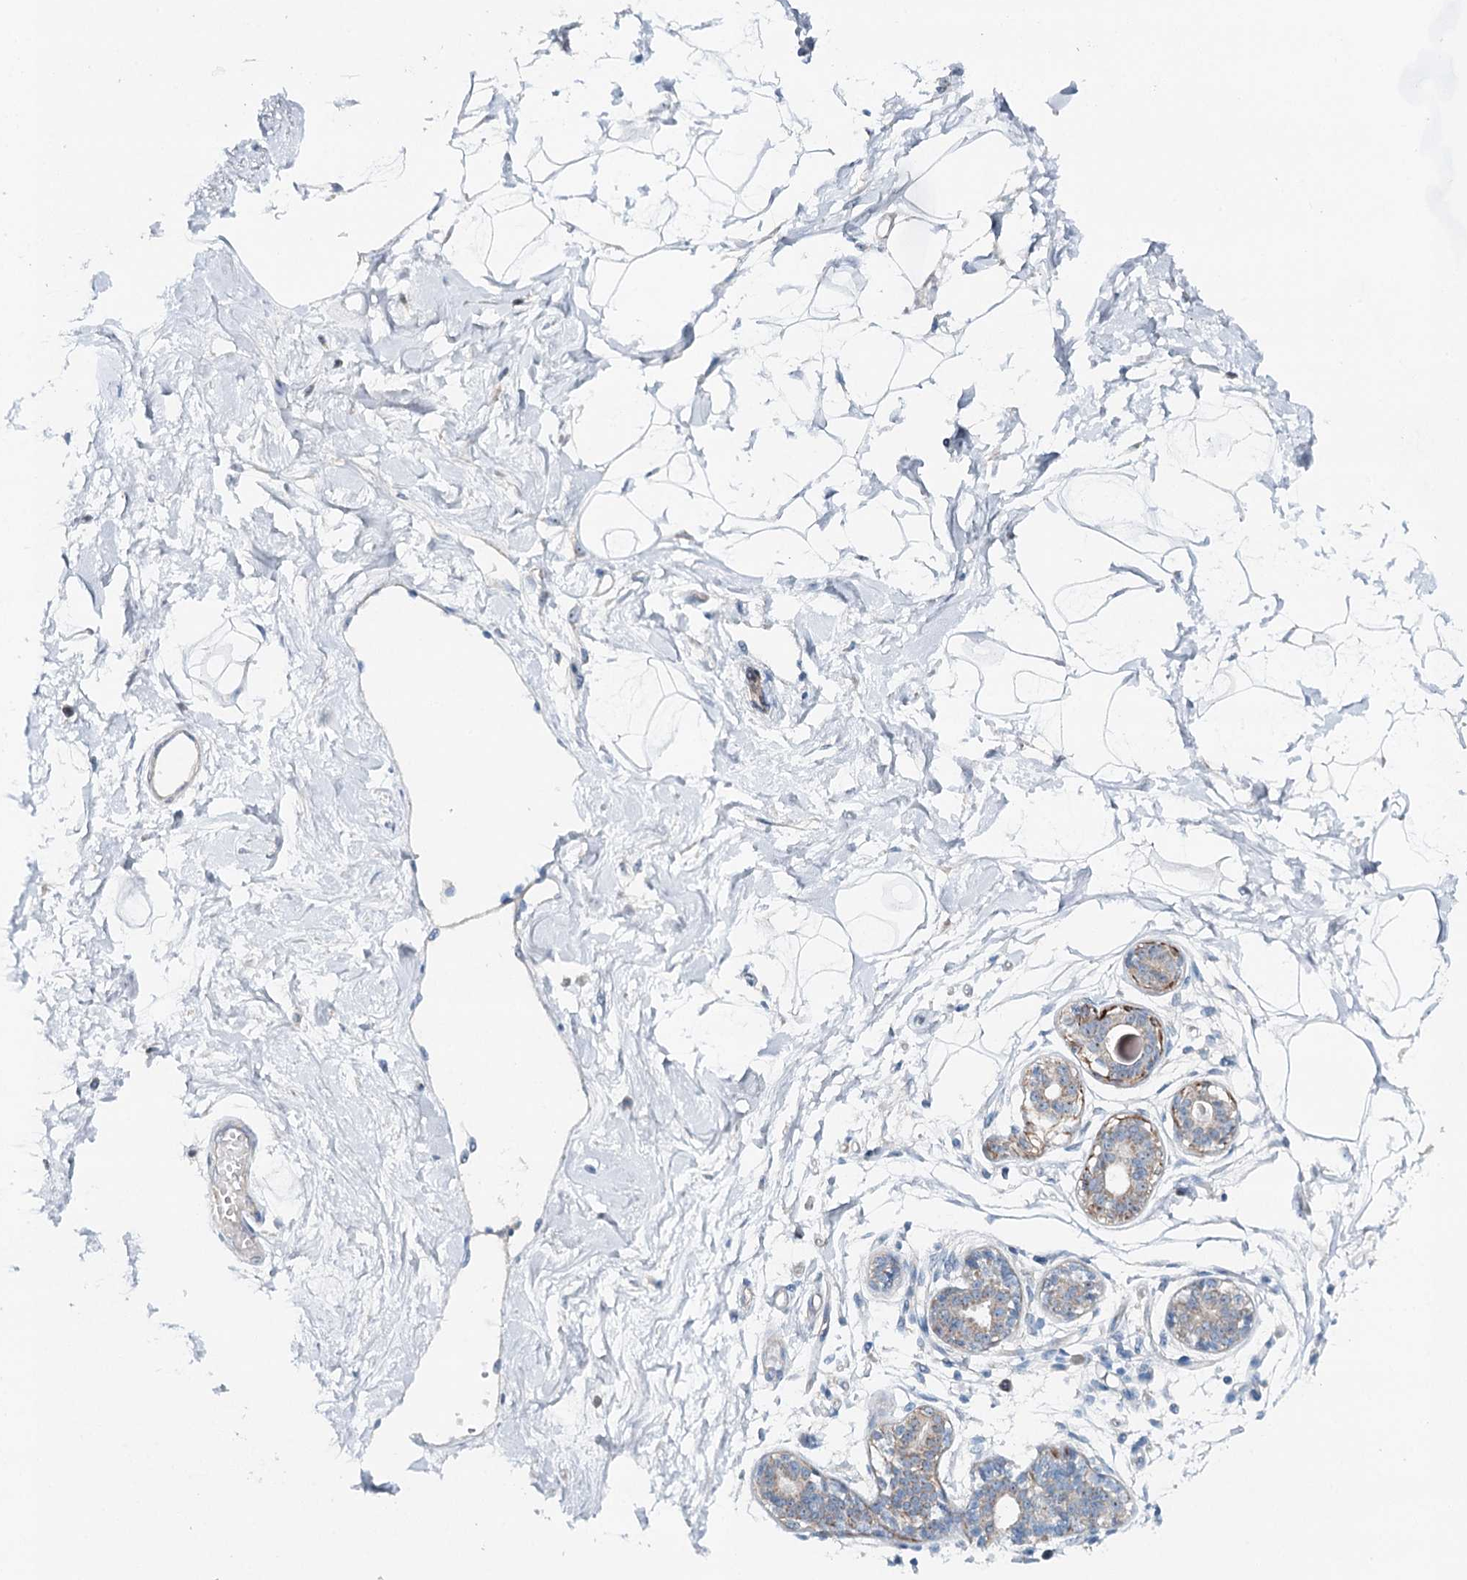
{"staining": {"intensity": "negative", "quantity": "none", "location": "none"}, "tissue": "breast", "cell_type": "Adipocytes", "image_type": "normal", "snomed": [{"axis": "morphology", "description": "Normal tissue, NOS"}, {"axis": "topography", "description": "Breast"}], "caption": "The photomicrograph demonstrates no staining of adipocytes in normal breast.", "gene": "RBM43", "patient": {"sex": "female", "age": 45}}